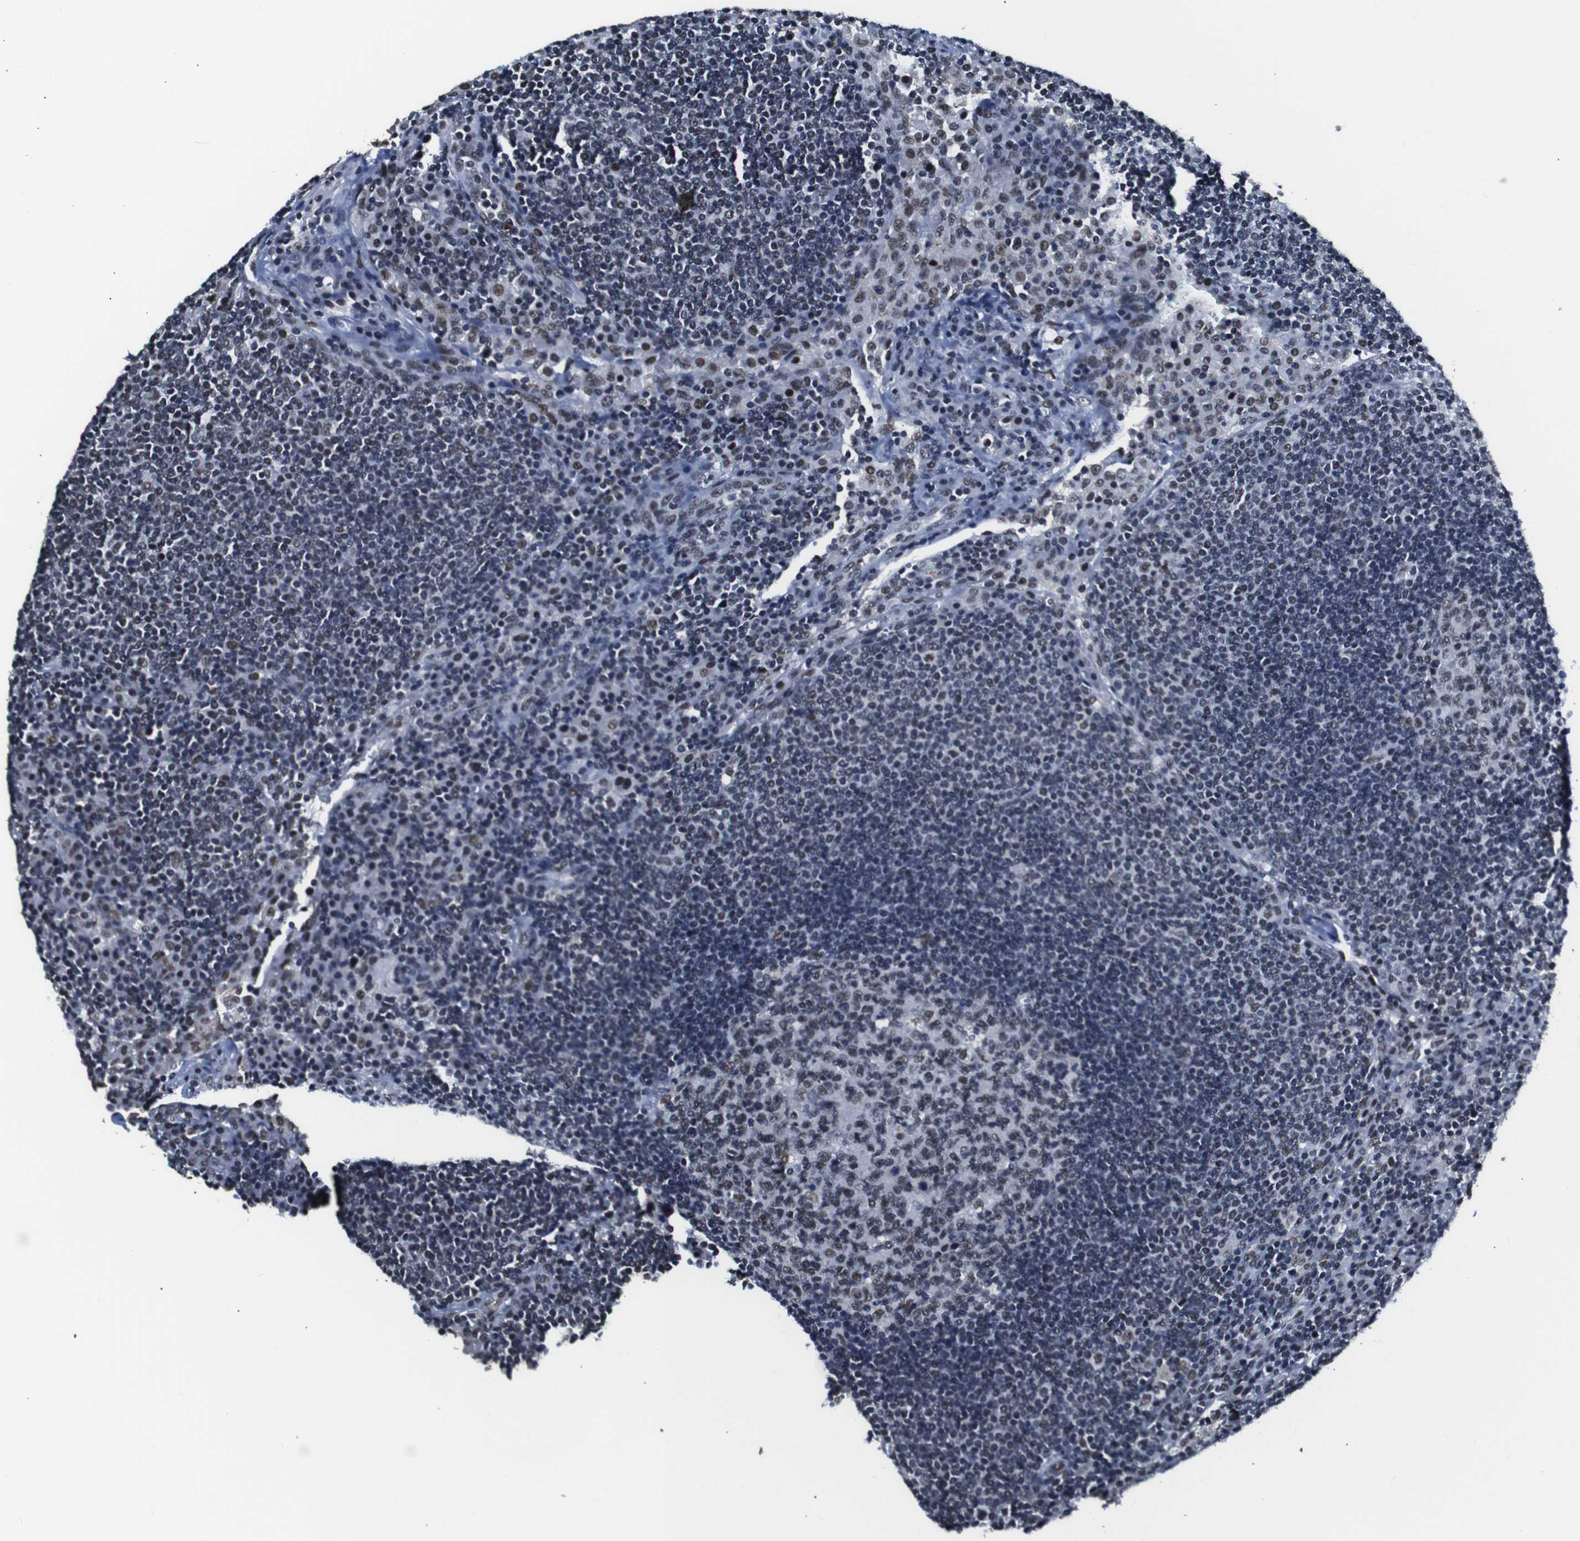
{"staining": {"intensity": "weak", "quantity": "25%-75%", "location": "nuclear"}, "tissue": "lymph node", "cell_type": "Germinal center cells", "image_type": "normal", "snomed": [{"axis": "morphology", "description": "Normal tissue, NOS"}, {"axis": "topography", "description": "Lymph node"}], "caption": "An image of human lymph node stained for a protein reveals weak nuclear brown staining in germinal center cells.", "gene": "ILDR2", "patient": {"sex": "female", "age": 53}}